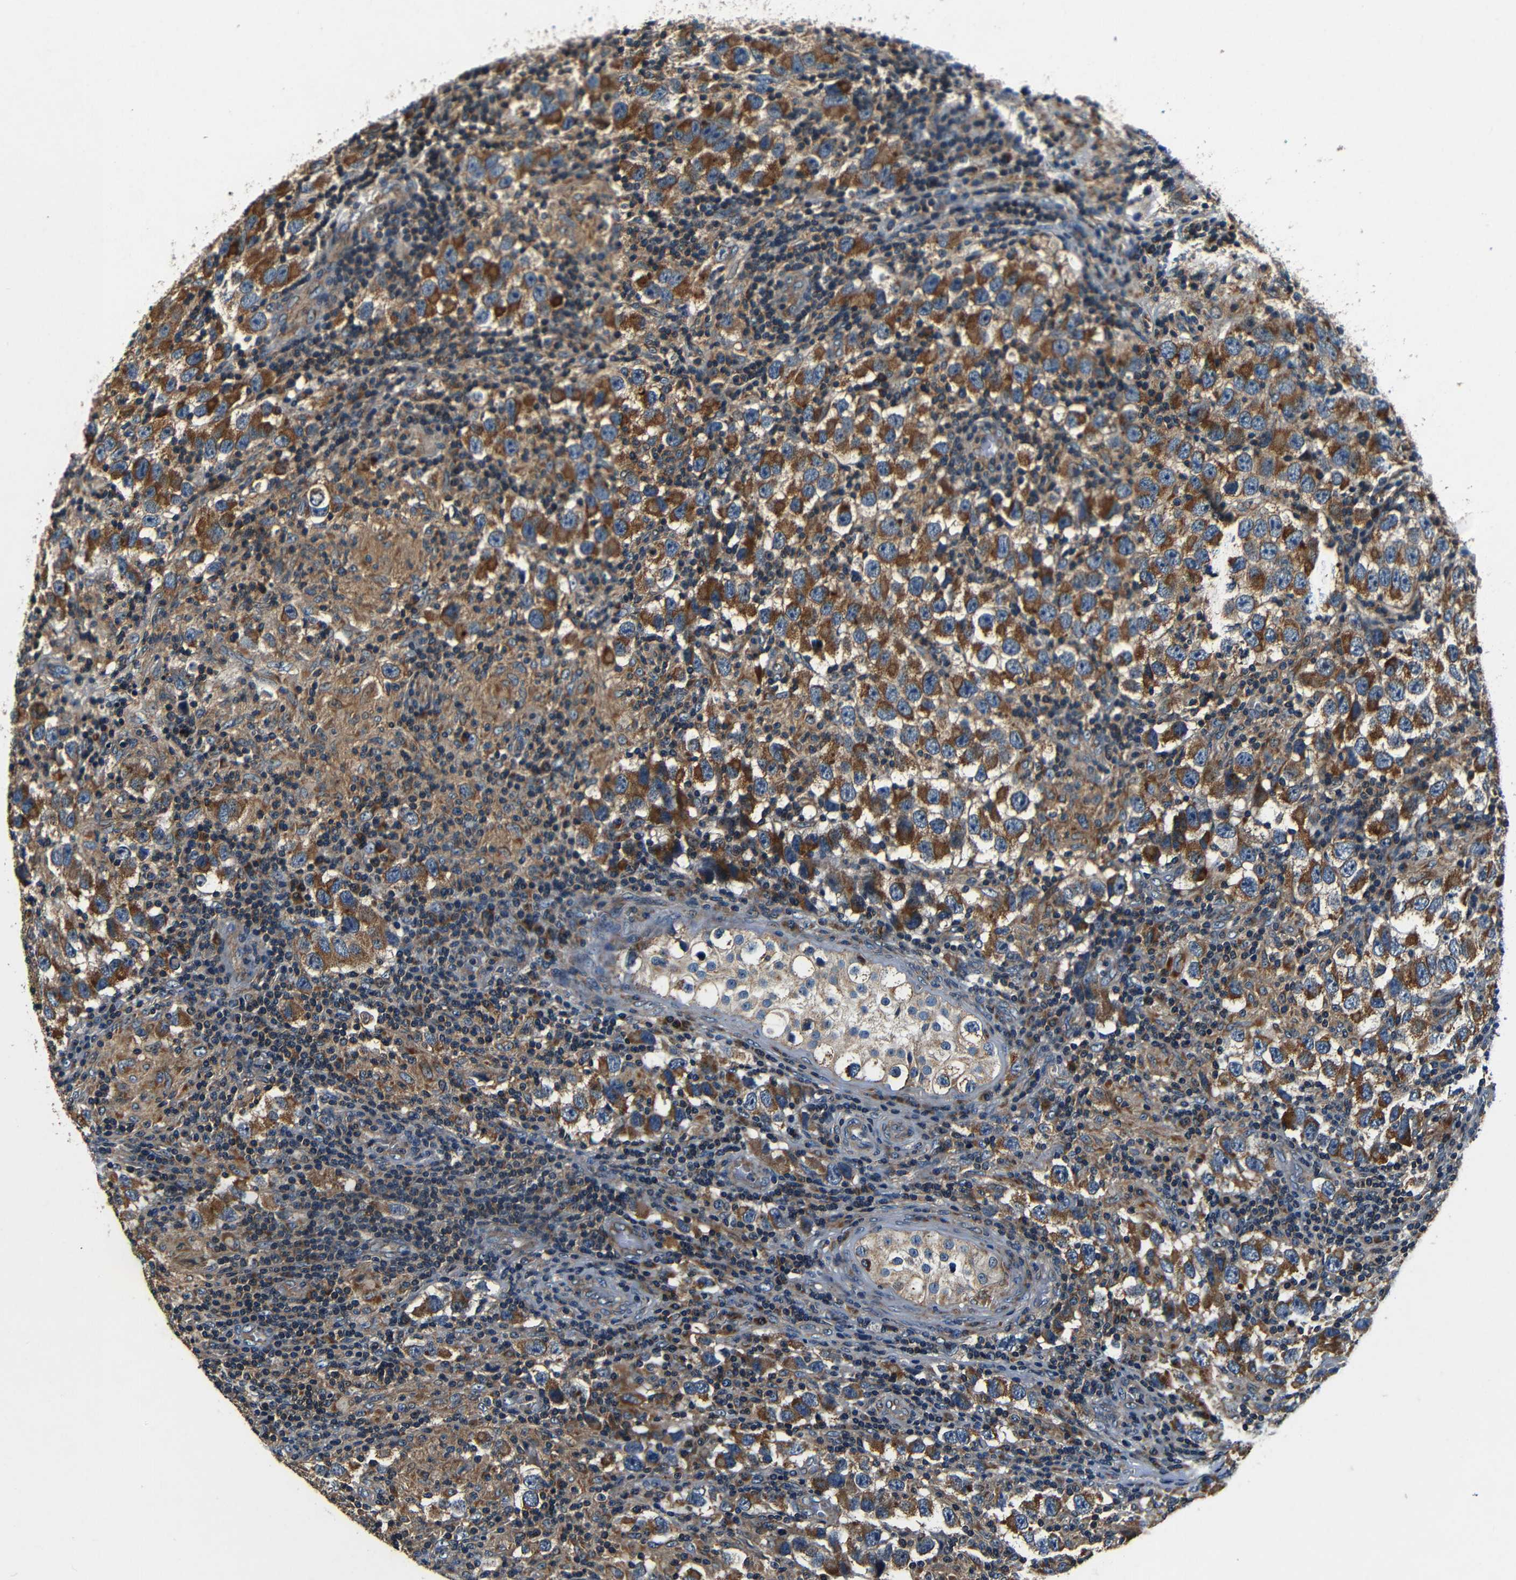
{"staining": {"intensity": "moderate", "quantity": ">75%", "location": "cytoplasmic/membranous"}, "tissue": "testis cancer", "cell_type": "Tumor cells", "image_type": "cancer", "snomed": [{"axis": "morphology", "description": "Carcinoma, Embryonal, NOS"}, {"axis": "topography", "description": "Testis"}], "caption": "Immunohistochemical staining of embryonal carcinoma (testis) reveals medium levels of moderate cytoplasmic/membranous protein positivity in approximately >75% of tumor cells.", "gene": "MTX1", "patient": {"sex": "male", "age": 21}}